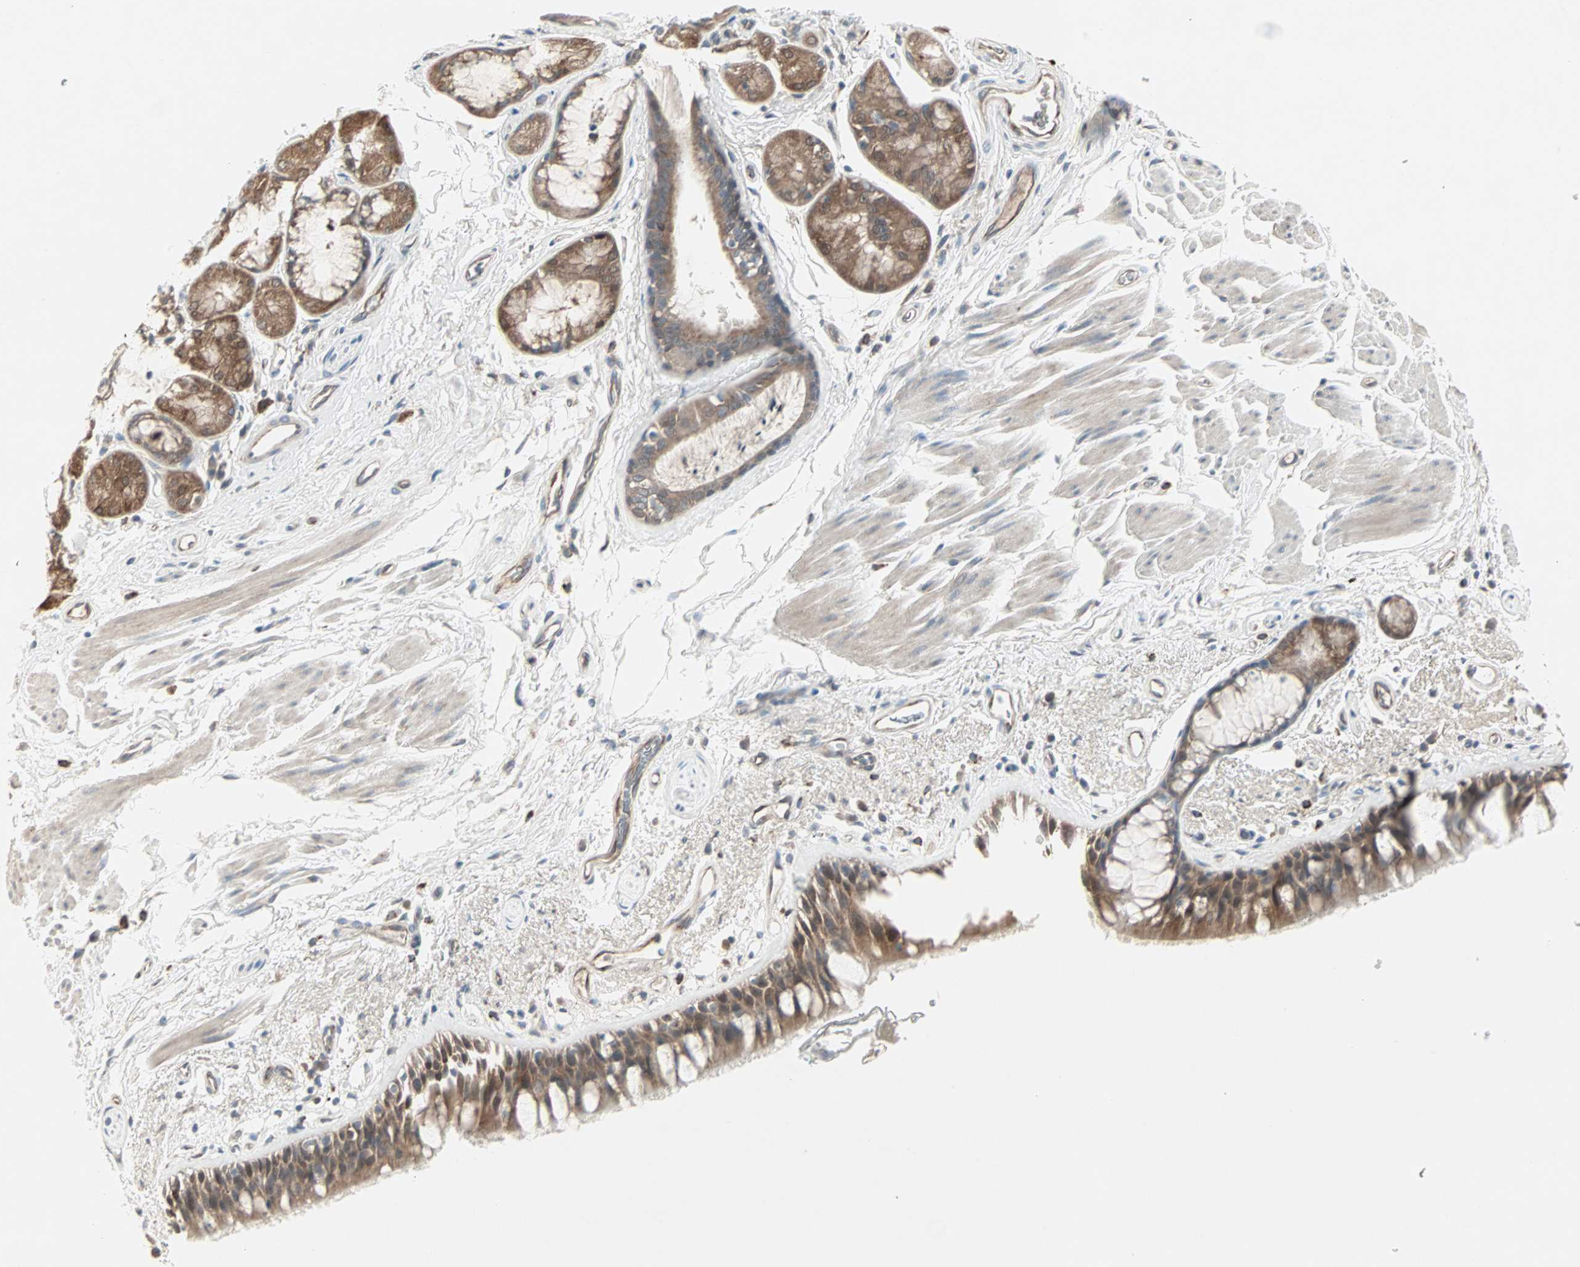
{"staining": {"intensity": "strong", "quantity": ">75%", "location": "cytoplasmic/membranous"}, "tissue": "bronchus", "cell_type": "Respiratory epithelial cells", "image_type": "normal", "snomed": [{"axis": "morphology", "description": "Normal tissue, NOS"}, {"axis": "morphology", "description": "Adenocarcinoma, NOS"}, {"axis": "topography", "description": "Bronchus"}, {"axis": "topography", "description": "Lung"}], "caption": "Bronchus stained with DAB (3,3'-diaminobenzidine) immunohistochemistry (IHC) demonstrates high levels of strong cytoplasmic/membranous positivity in approximately >75% of respiratory epithelial cells. (brown staining indicates protein expression, while blue staining denotes nuclei).", "gene": "JMJD7", "patient": {"sex": "female", "age": 54}}